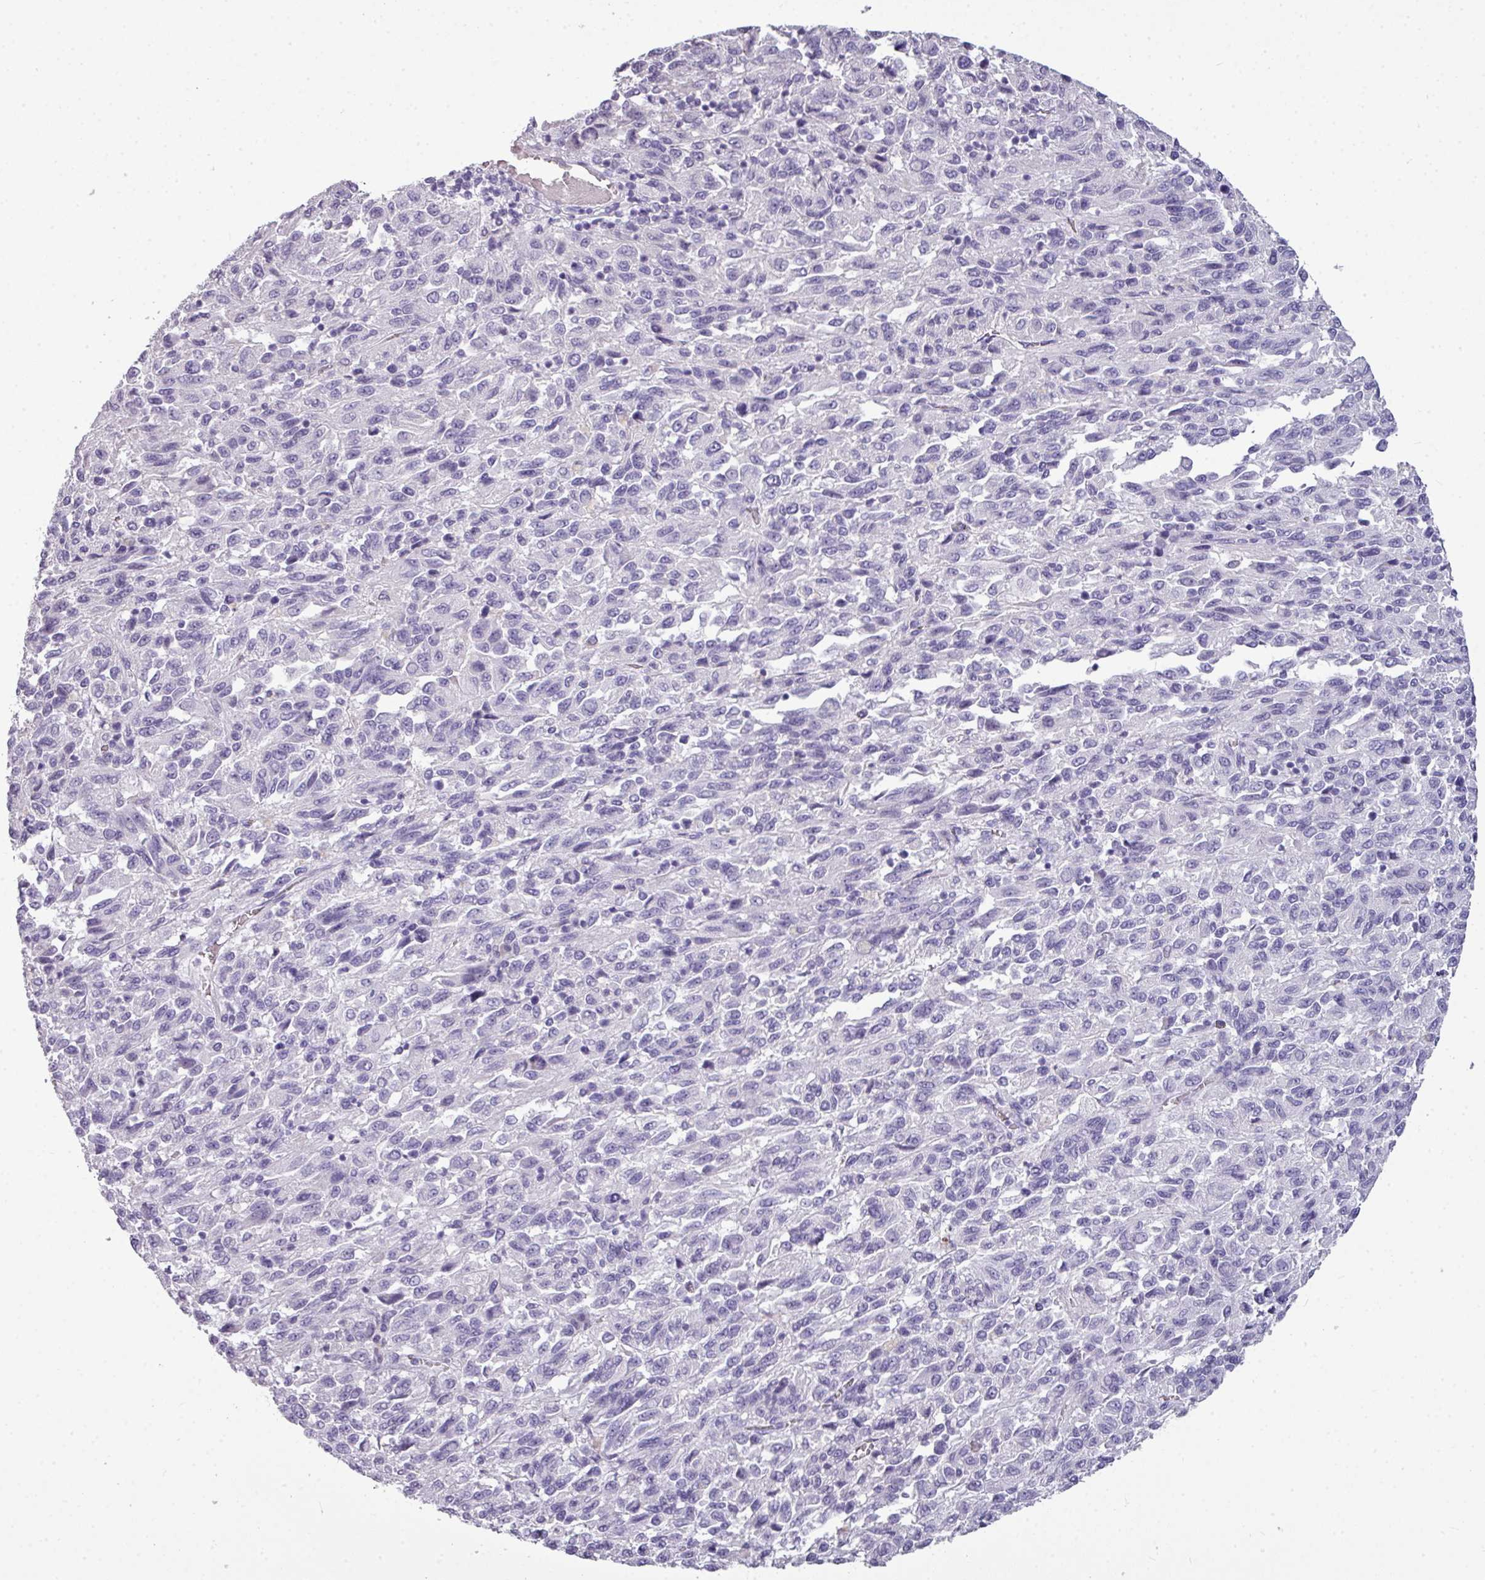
{"staining": {"intensity": "negative", "quantity": "none", "location": "none"}, "tissue": "melanoma", "cell_type": "Tumor cells", "image_type": "cancer", "snomed": [{"axis": "morphology", "description": "Malignant melanoma, Metastatic site"}, {"axis": "topography", "description": "Lung"}], "caption": "The immunohistochemistry (IHC) image has no significant staining in tumor cells of melanoma tissue. Brightfield microscopy of immunohistochemistry stained with DAB (3,3'-diaminobenzidine) (brown) and hematoxylin (blue), captured at high magnification.", "gene": "TMEM91", "patient": {"sex": "male", "age": 64}}